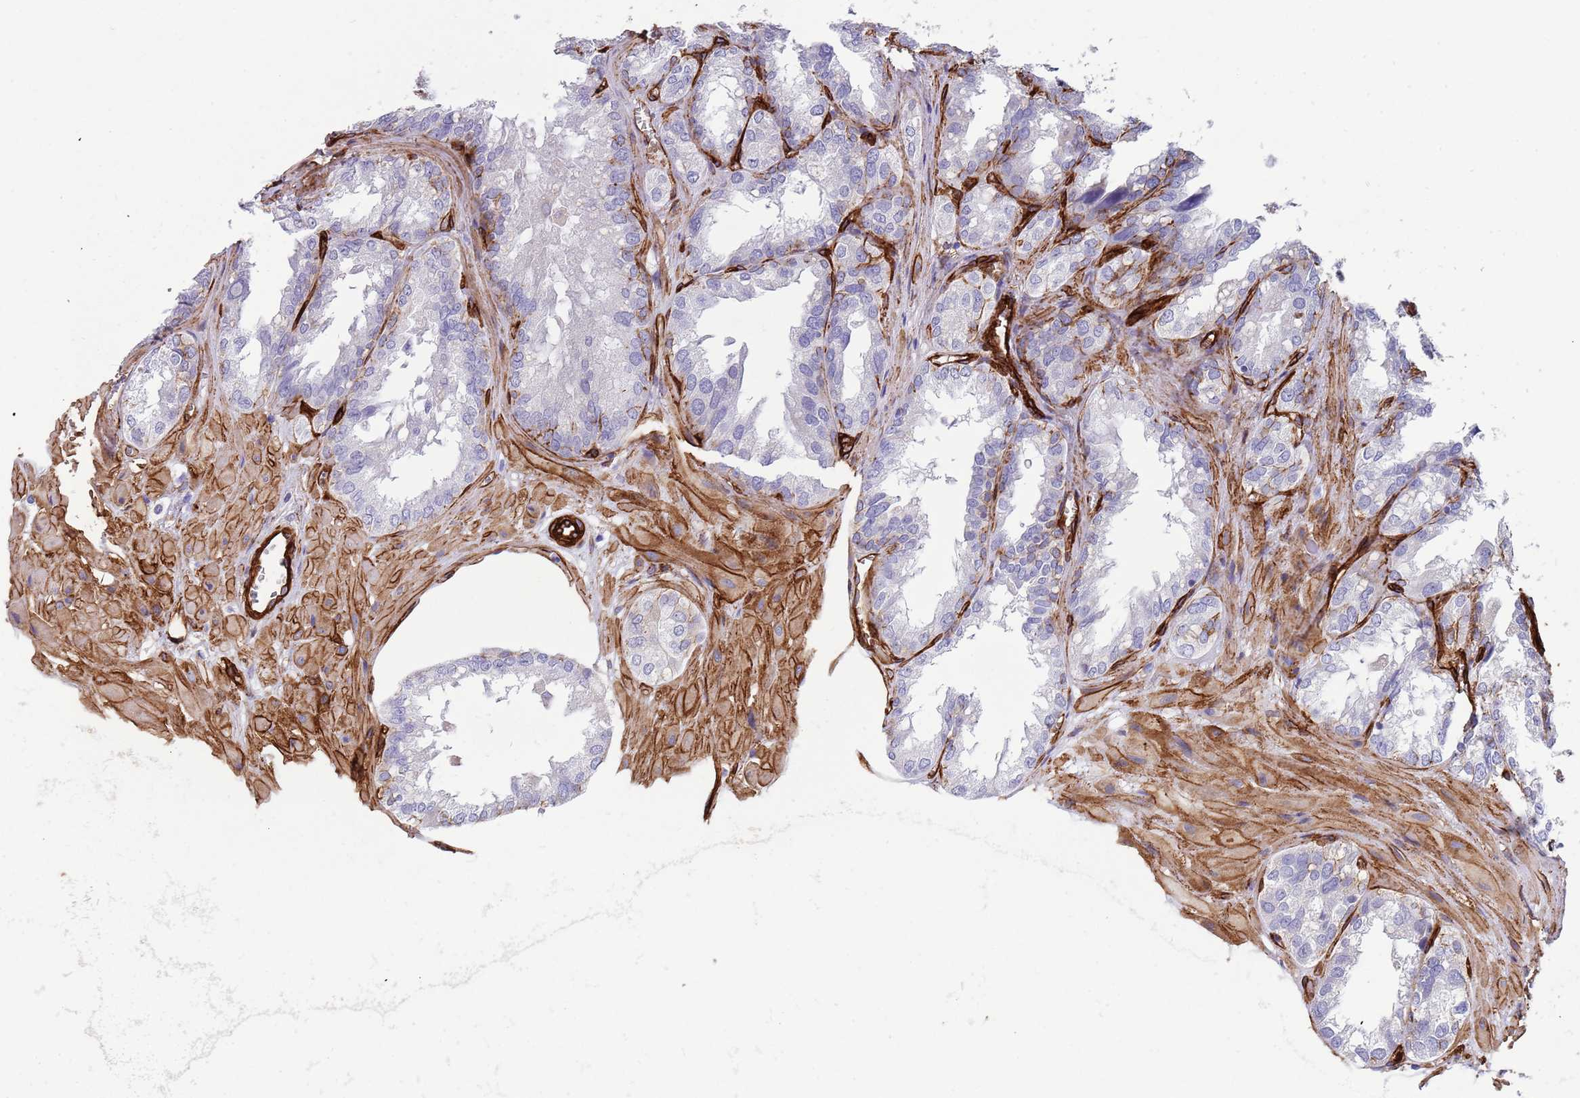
{"staining": {"intensity": "negative", "quantity": "none", "location": "none"}, "tissue": "seminal vesicle", "cell_type": "Glandular cells", "image_type": "normal", "snomed": [{"axis": "morphology", "description": "Normal tissue, NOS"}, {"axis": "topography", "description": "Prostate"}, {"axis": "topography", "description": "Seminal veicle"}], "caption": "IHC photomicrograph of normal human seminal vesicle stained for a protein (brown), which displays no expression in glandular cells.", "gene": "CAV2", "patient": {"sex": "male", "age": 51}}